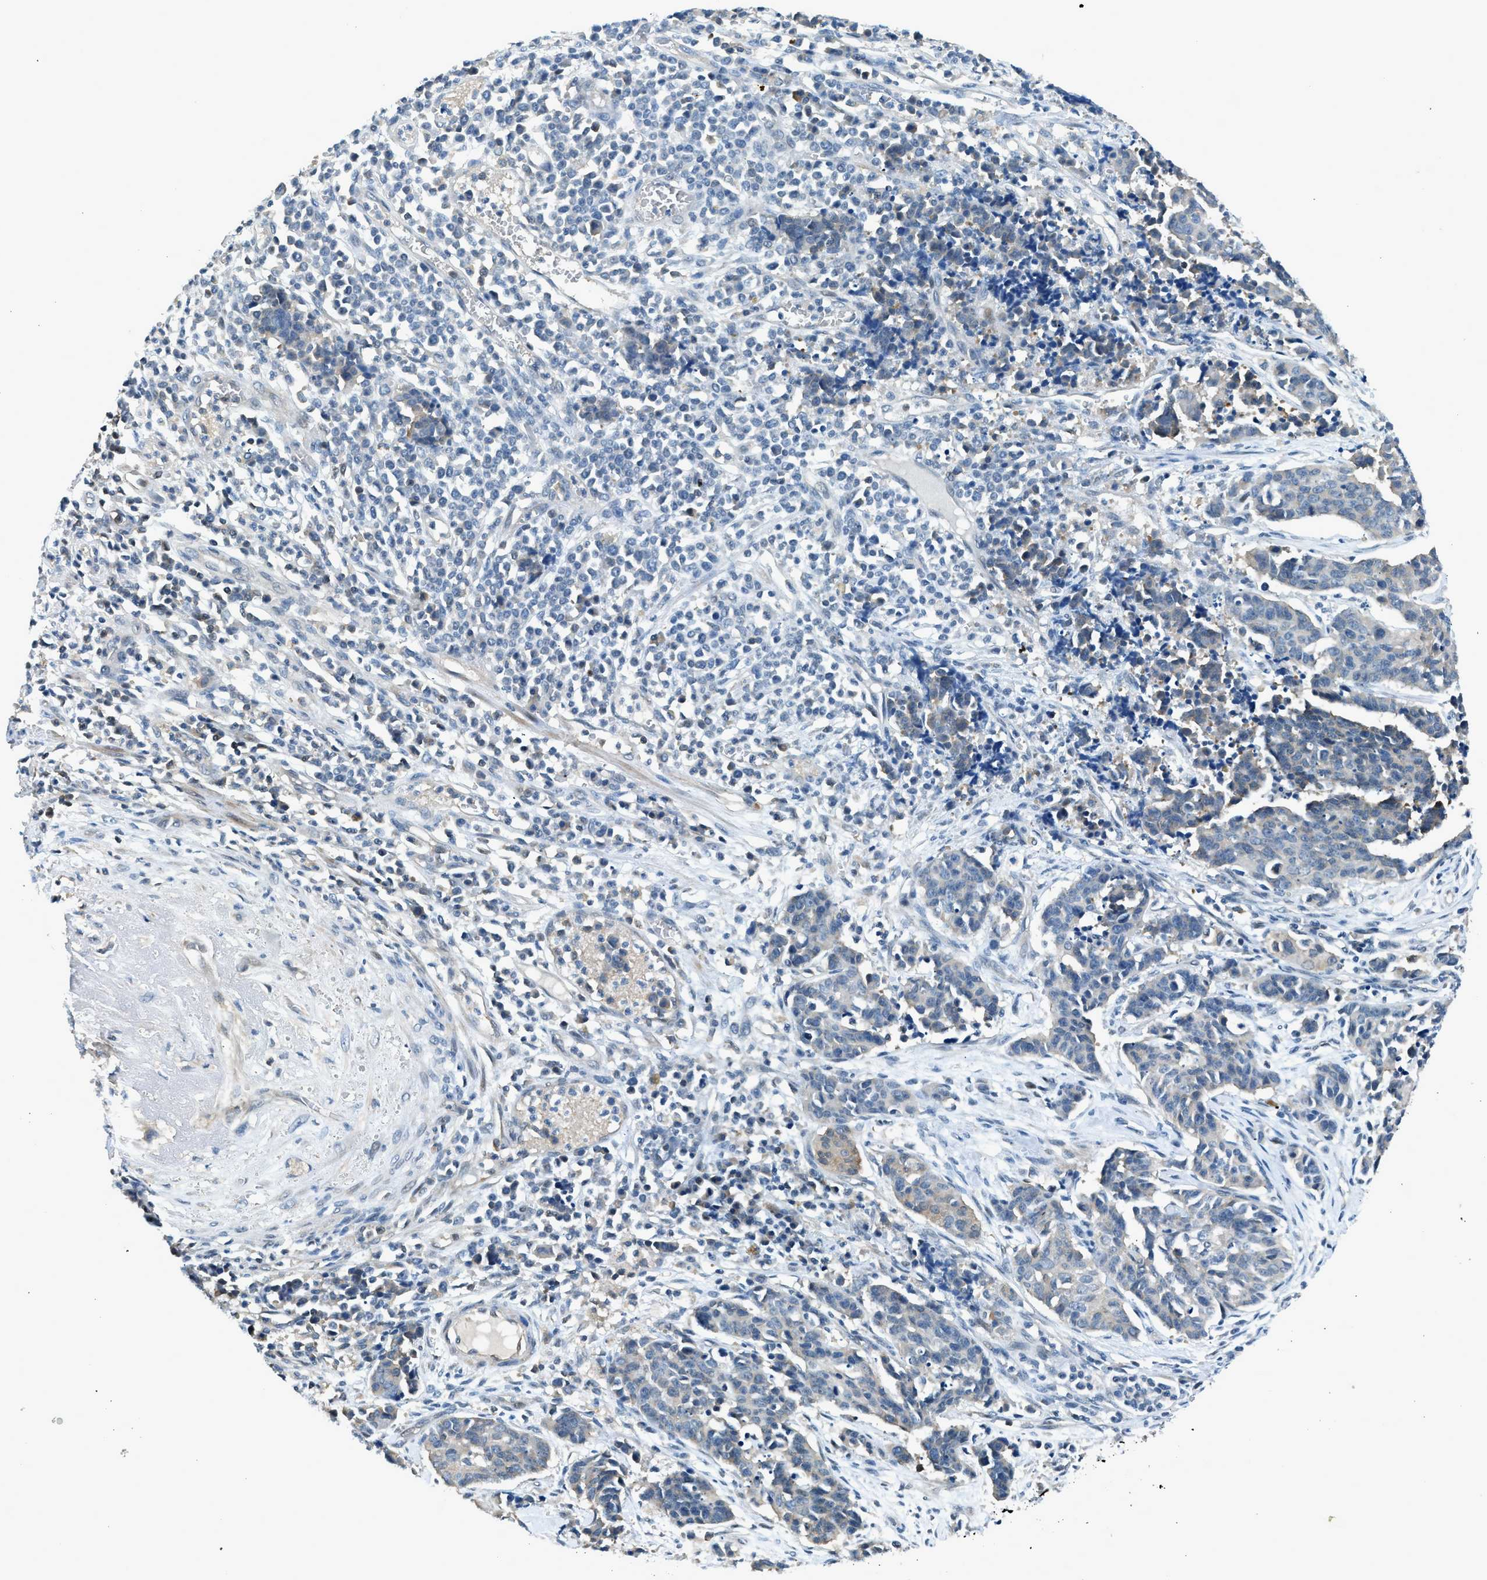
{"staining": {"intensity": "weak", "quantity": "<25%", "location": "cytoplasmic/membranous"}, "tissue": "cervical cancer", "cell_type": "Tumor cells", "image_type": "cancer", "snomed": [{"axis": "morphology", "description": "Squamous cell carcinoma, NOS"}, {"axis": "topography", "description": "Cervix"}], "caption": "The immunohistochemistry micrograph has no significant positivity in tumor cells of squamous cell carcinoma (cervical) tissue. (Brightfield microscopy of DAB immunohistochemistry (IHC) at high magnification).", "gene": "LMLN", "patient": {"sex": "female", "age": 35}}